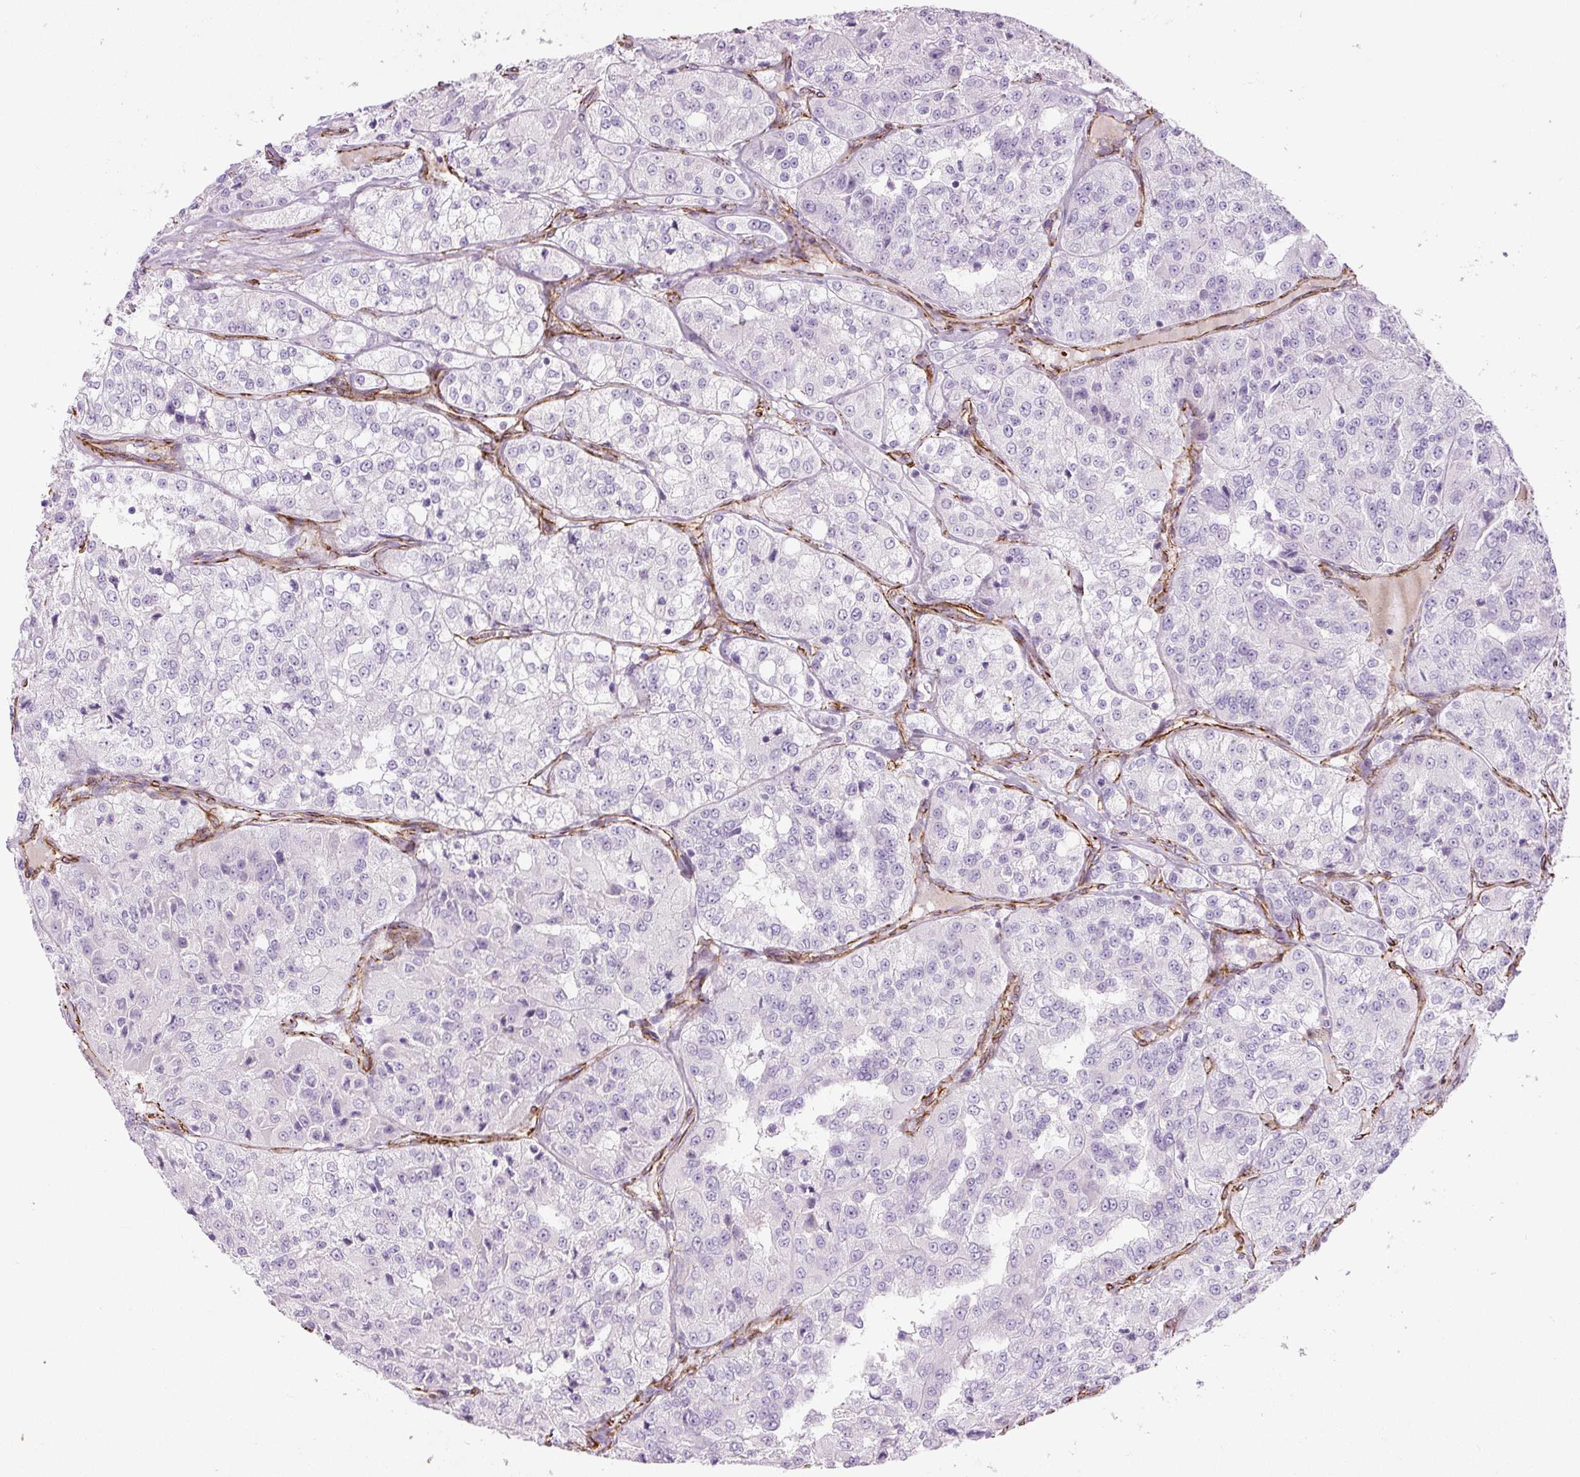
{"staining": {"intensity": "negative", "quantity": "none", "location": "none"}, "tissue": "renal cancer", "cell_type": "Tumor cells", "image_type": "cancer", "snomed": [{"axis": "morphology", "description": "Adenocarcinoma, NOS"}, {"axis": "topography", "description": "Kidney"}], "caption": "Renal adenocarcinoma was stained to show a protein in brown. There is no significant staining in tumor cells.", "gene": "NES", "patient": {"sex": "female", "age": 63}}